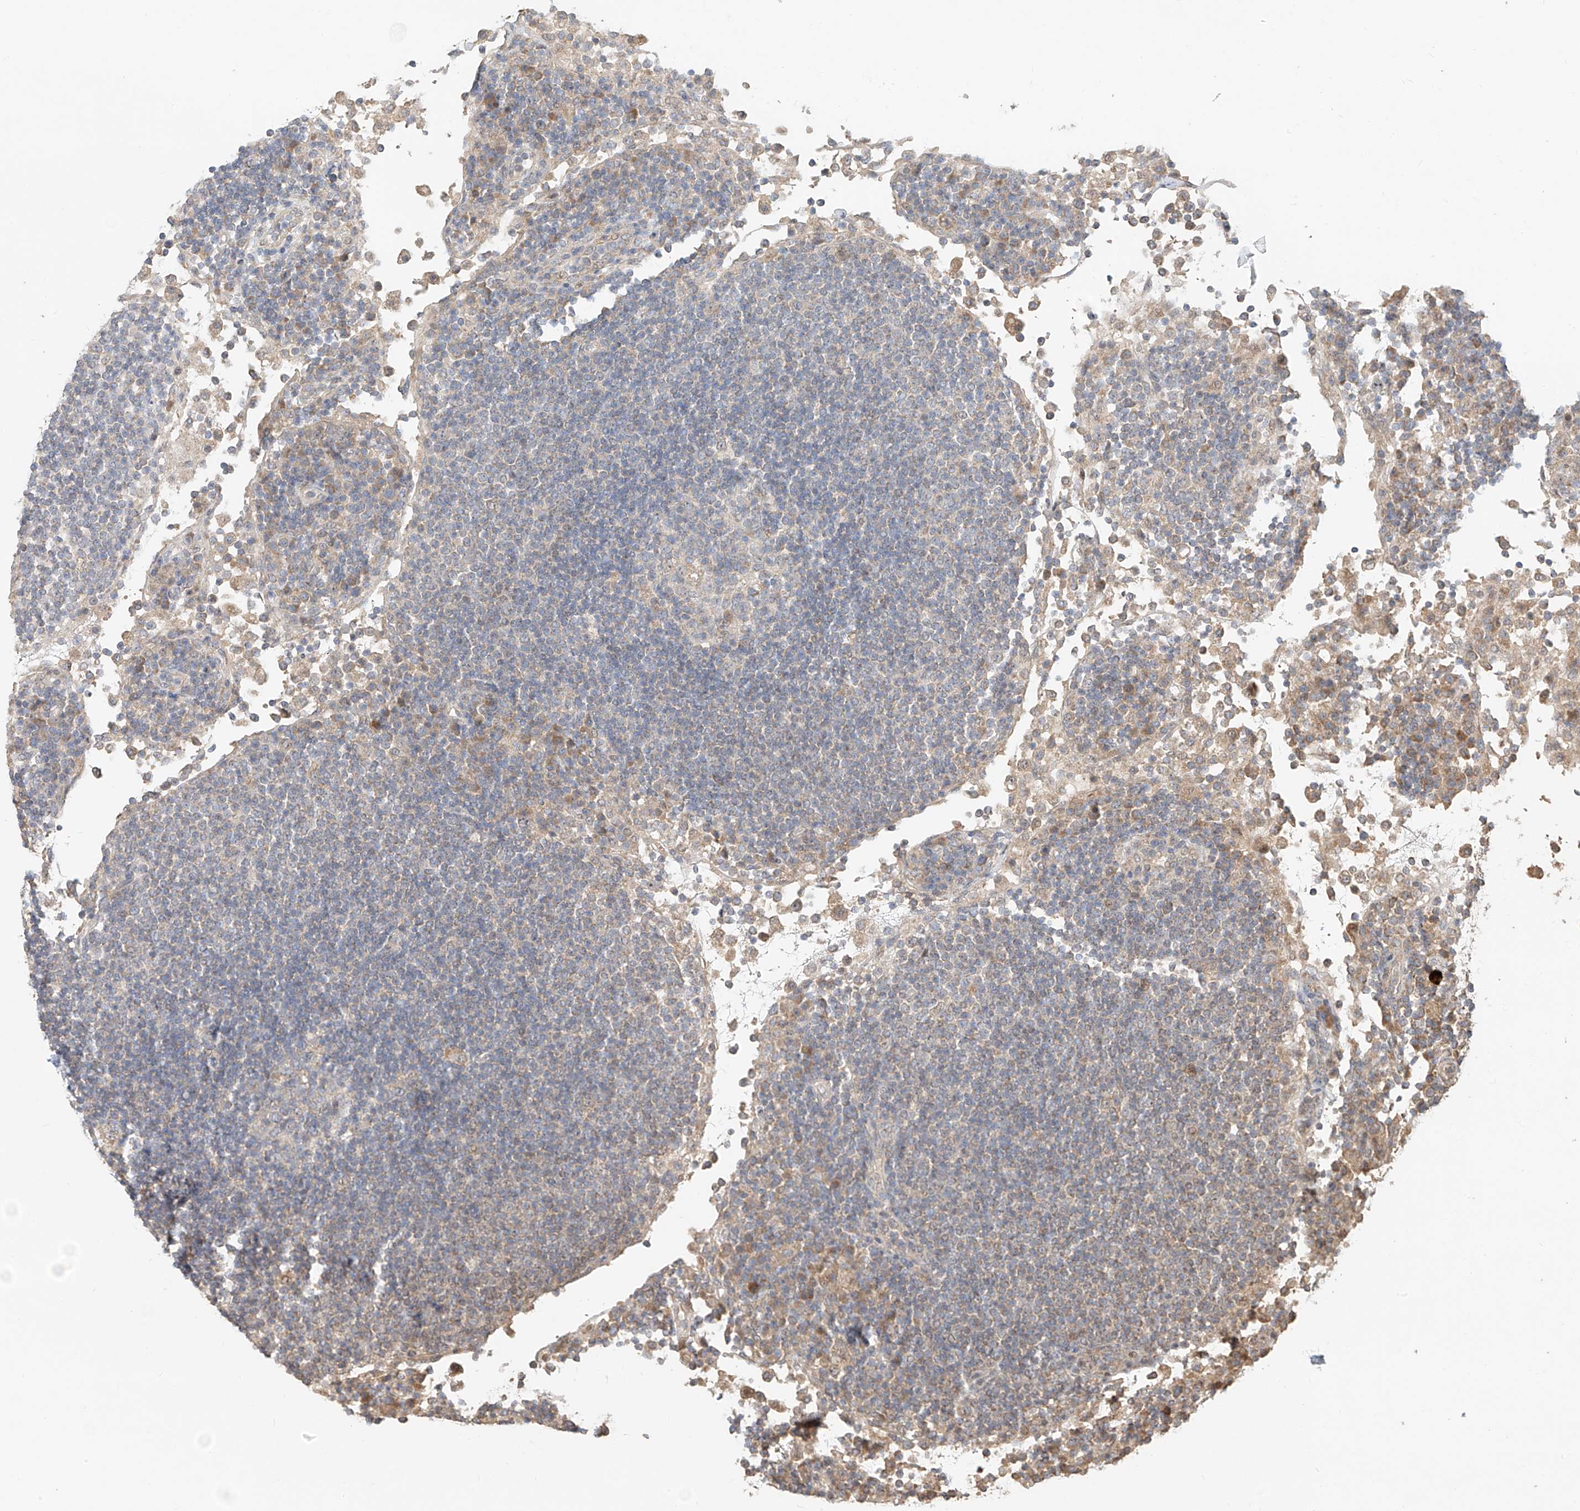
{"staining": {"intensity": "negative", "quantity": "none", "location": "none"}, "tissue": "lymph node", "cell_type": "Germinal center cells", "image_type": "normal", "snomed": [{"axis": "morphology", "description": "Normal tissue, NOS"}, {"axis": "topography", "description": "Lymph node"}], "caption": "DAB (3,3'-diaminobenzidine) immunohistochemical staining of unremarkable human lymph node reveals no significant staining in germinal center cells.", "gene": "TMEM61", "patient": {"sex": "female", "age": 53}}